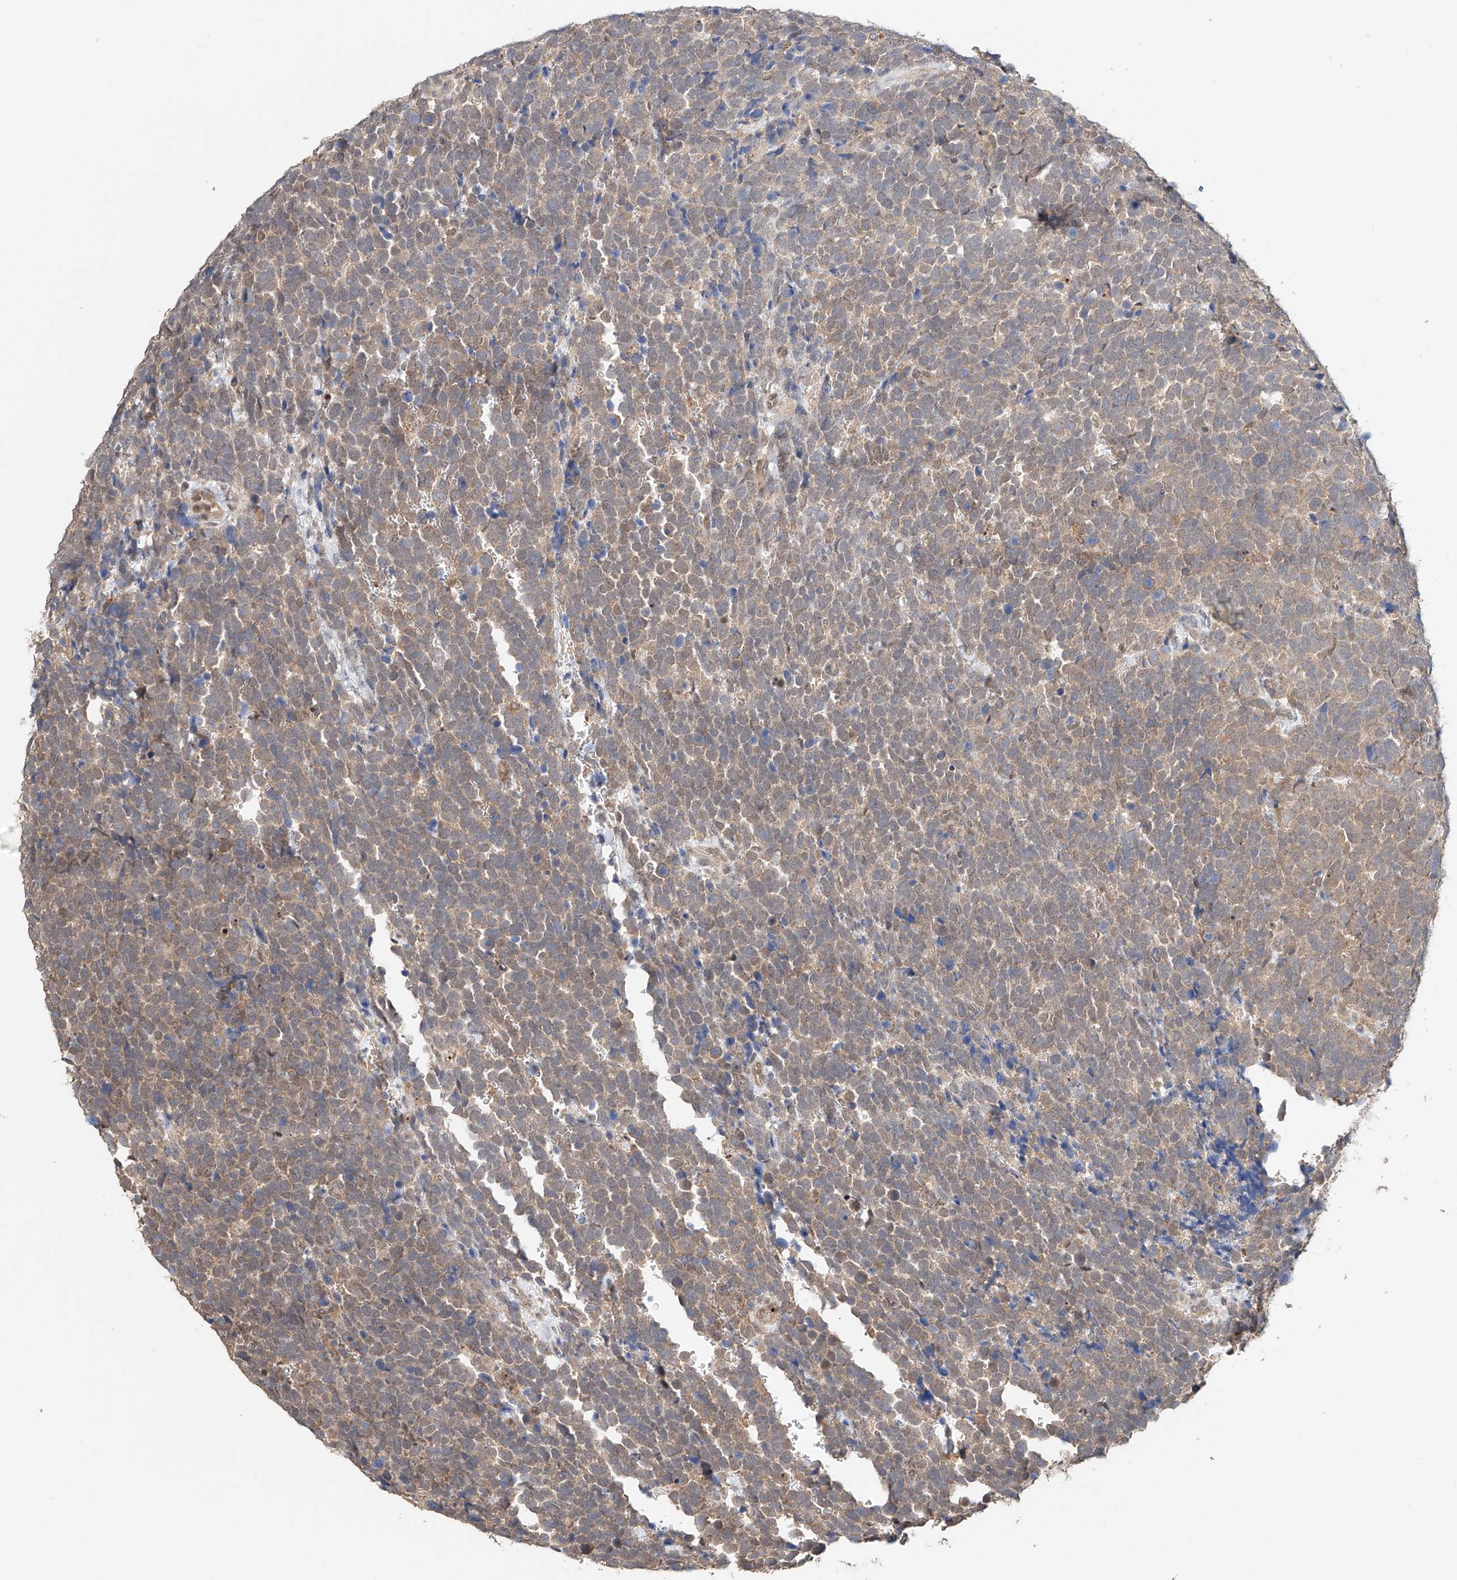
{"staining": {"intensity": "weak", "quantity": ">75%", "location": "cytoplasmic/membranous"}, "tissue": "urothelial cancer", "cell_type": "Tumor cells", "image_type": "cancer", "snomed": [{"axis": "morphology", "description": "Urothelial carcinoma, High grade"}, {"axis": "topography", "description": "Urinary bladder"}], "caption": "Immunohistochemical staining of urothelial carcinoma (high-grade) shows low levels of weak cytoplasmic/membranous protein staining in about >75% of tumor cells.", "gene": "ZFHX2", "patient": {"sex": "female", "age": 82}}